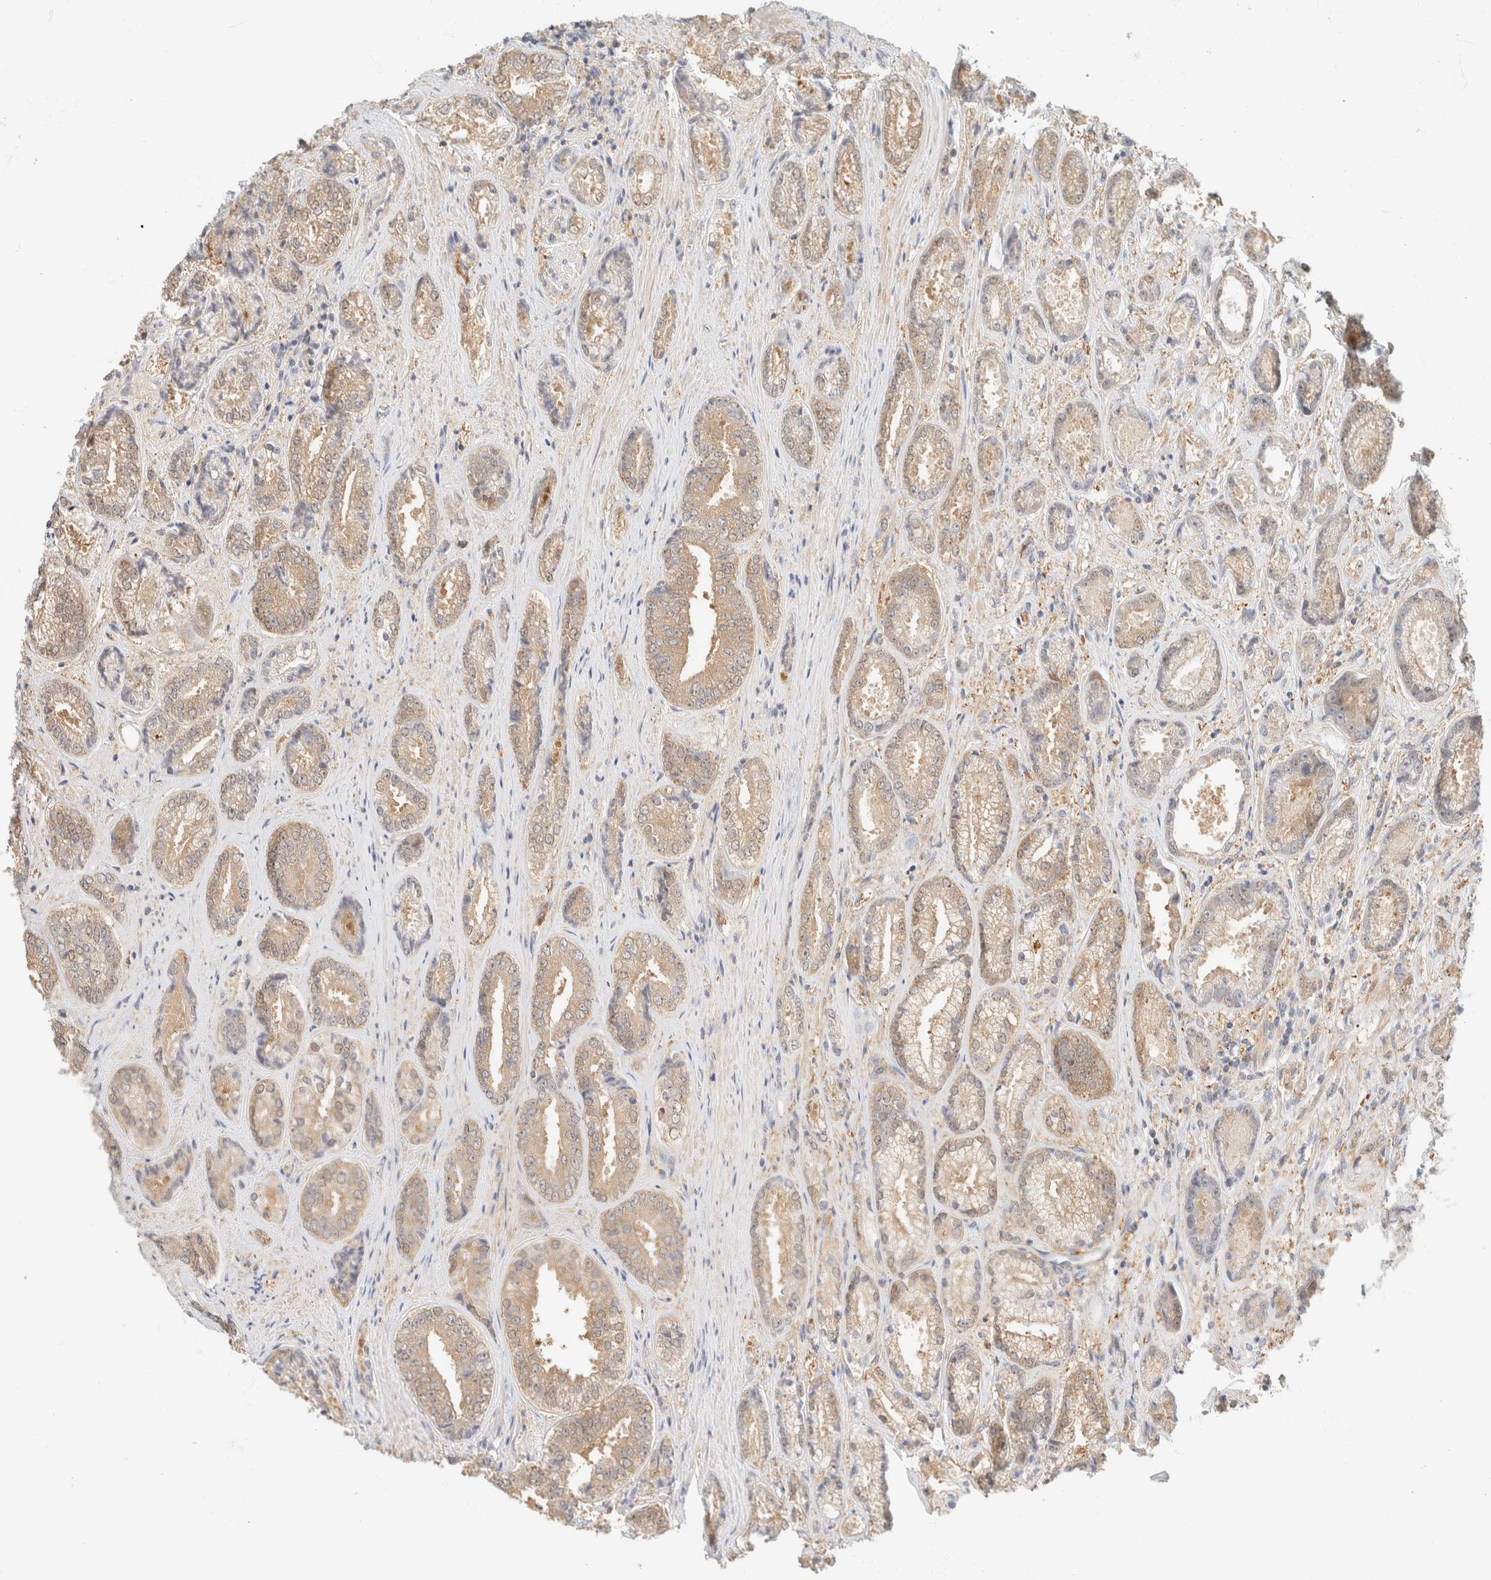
{"staining": {"intensity": "weak", "quantity": ">75%", "location": "cytoplasmic/membranous"}, "tissue": "prostate cancer", "cell_type": "Tumor cells", "image_type": "cancer", "snomed": [{"axis": "morphology", "description": "Adenocarcinoma, High grade"}, {"axis": "topography", "description": "Prostate"}], "caption": "Tumor cells reveal low levels of weak cytoplasmic/membranous expression in about >75% of cells in human adenocarcinoma (high-grade) (prostate).", "gene": "GPI", "patient": {"sex": "male", "age": 61}}